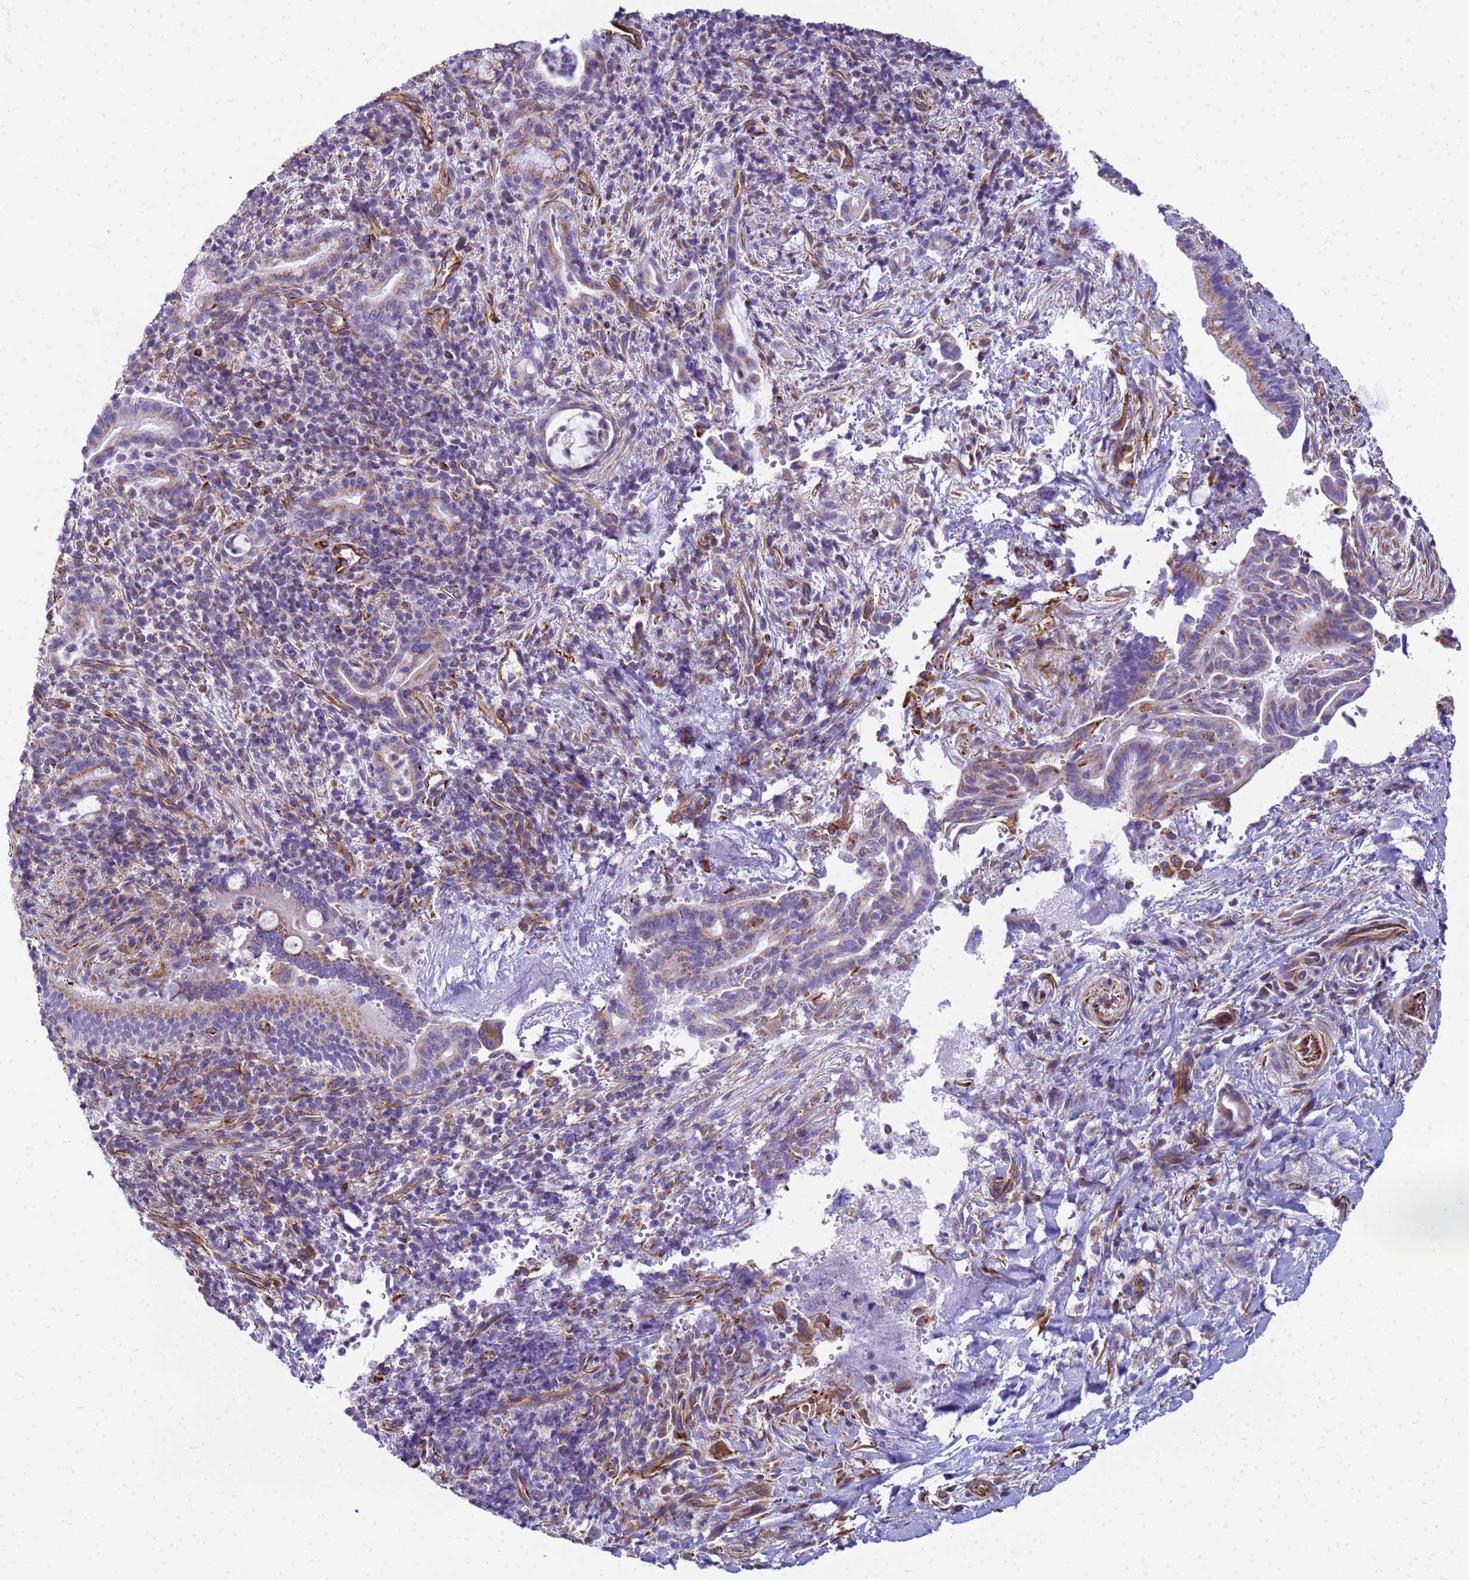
{"staining": {"intensity": "weak", "quantity": "25%-75%", "location": "cytoplasmic/membranous"}, "tissue": "pancreatic cancer", "cell_type": "Tumor cells", "image_type": "cancer", "snomed": [{"axis": "morphology", "description": "Normal tissue, NOS"}, {"axis": "morphology", "description": "Adenocarcinoma, NOS"}, {"axis": "topography", "description": "Pancreas"}], "caption": "The immunohistochemical stain labels weak cytoplasmic/membranous positivity in tumor cells of pancreatic cancer tissue.", "gene": "UBXN2B", "patient": {"sex": "female", "age": 55}}